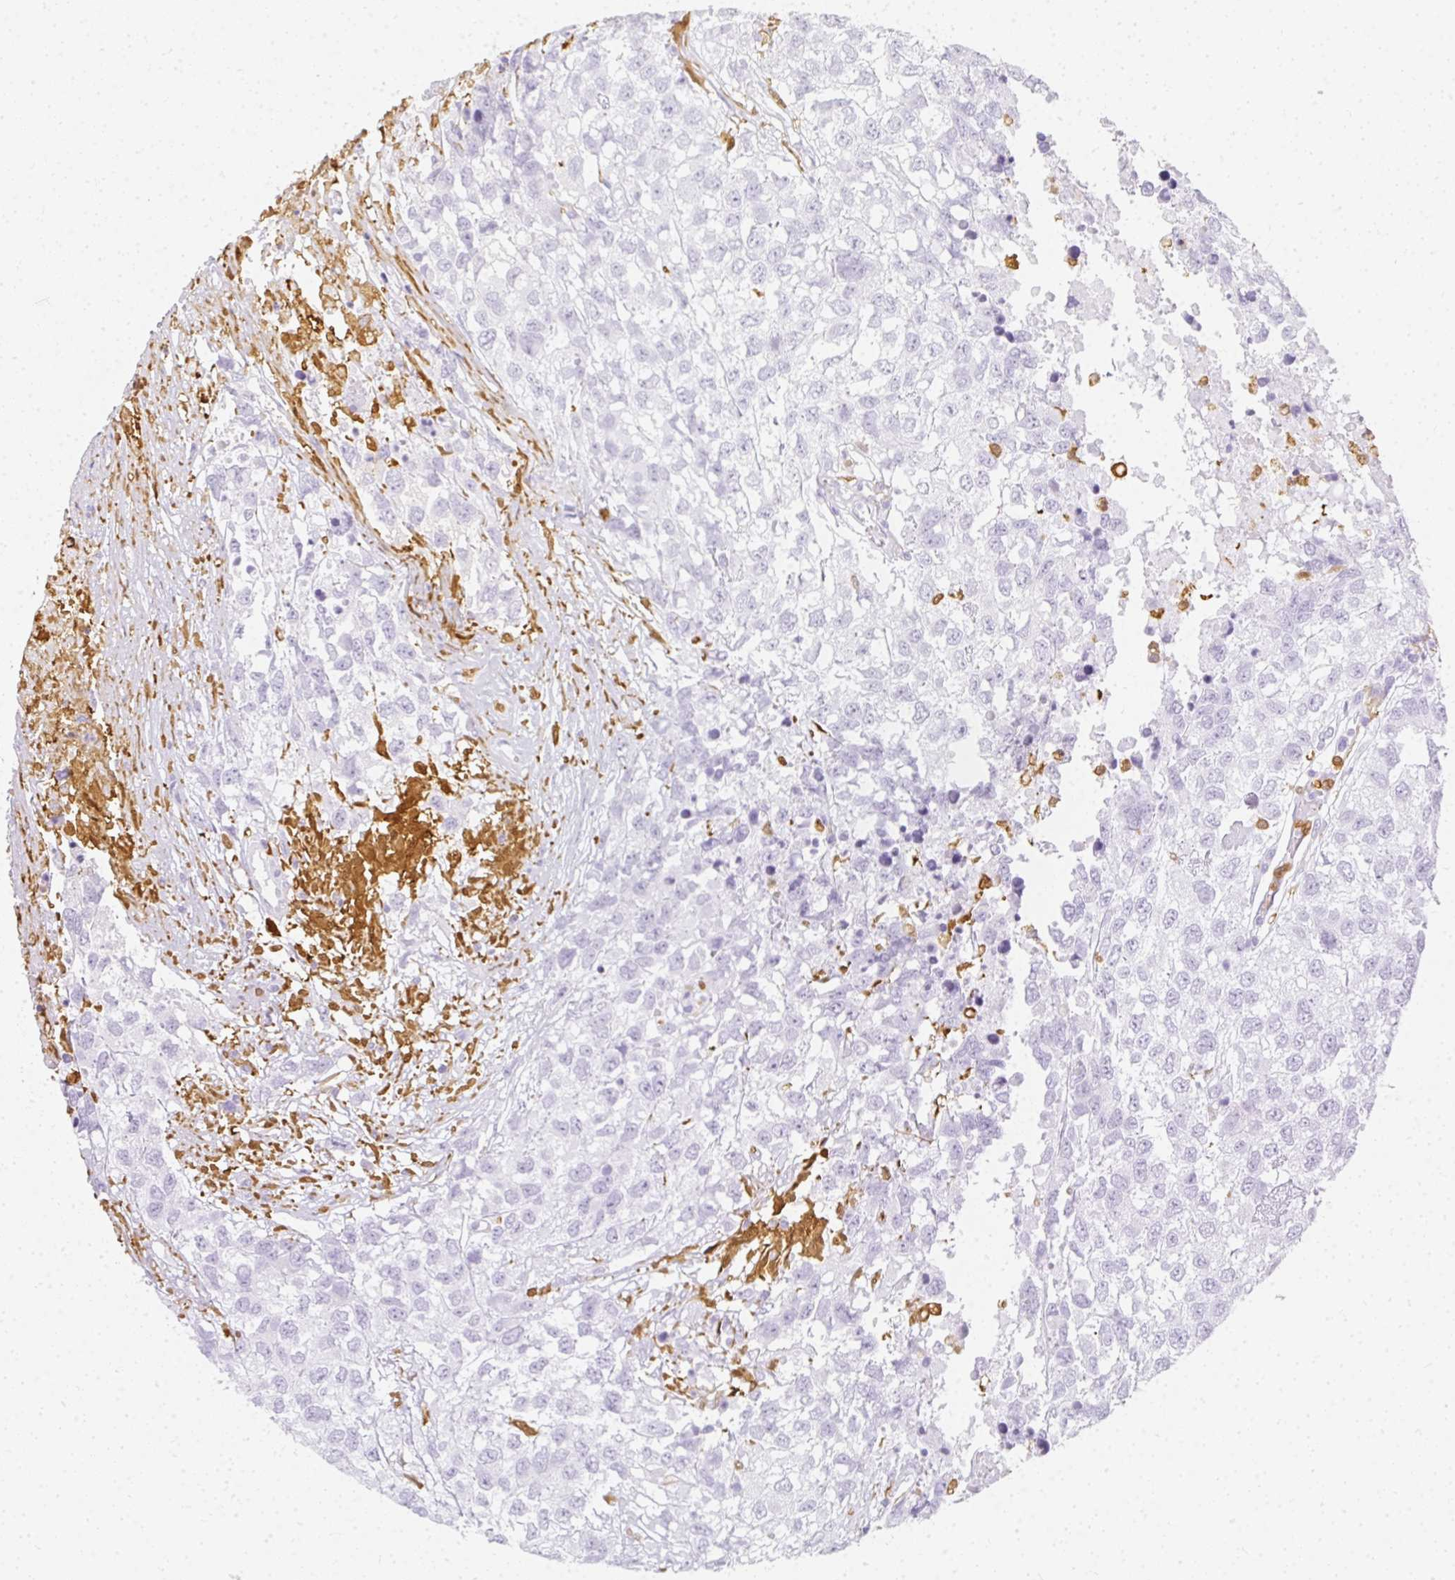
{"staining": {"intensity": "negative", "quantity": "none", "location": "none"}, "tissue": "testis cancer", "cell_type": "Tumor cells", "image_type": "cancer", "snomed": [{"axis": "morphology", "description": "Carcinoma, Embryonal, NOS"}, {"axis": "topography", "description": "Testis"}], "caption": "High power microscopy image of an IHC micrograph of testis cancer (embryonal carcinoma), revealing no significant staining in tumor cells. (Brightfield microscopy of DAB IHC at high magnification).", "gene": "HK3", "patient": {"sex": "male", "age": 83}}